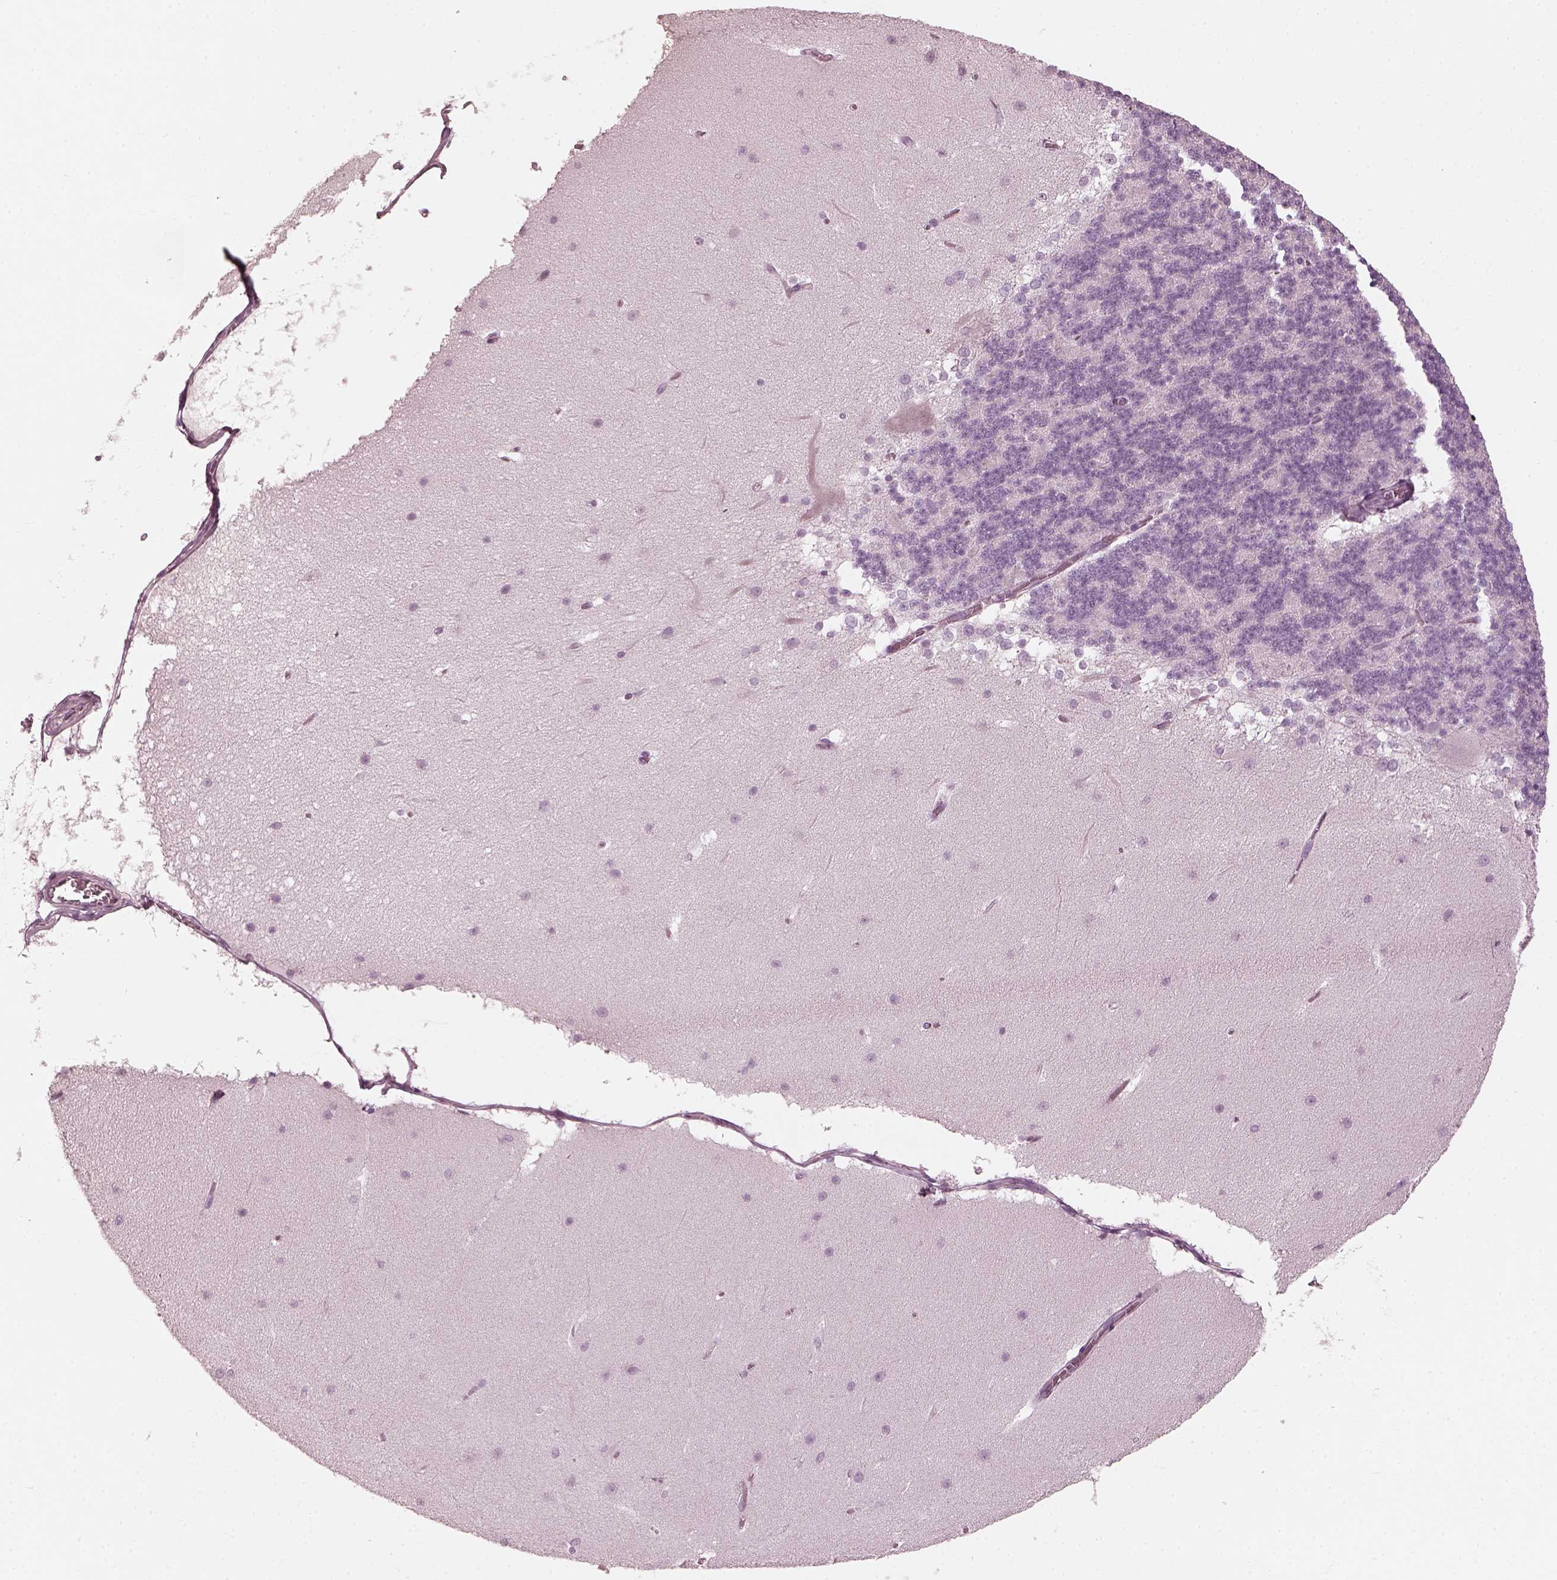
{"staining": {"intensity": "negative", "quantity": "none", "location": "none"}, "tissue": "cerebellum", "cell_type": "Cells in granular layer", "image_type": "normal", "snomed": [{"axis": "morphology", "description": "Normal tissue, NOS"}, {"axis": "topography", "description": "Cerebellum"}], "caption": "Immunohistochemistry histopathology image of benign cerebellum stained for a protein (brown), which displays no positivity in cells in granular layer.", "gene": "SAXO2", "patient": {"sex": "female", "age": 19}}